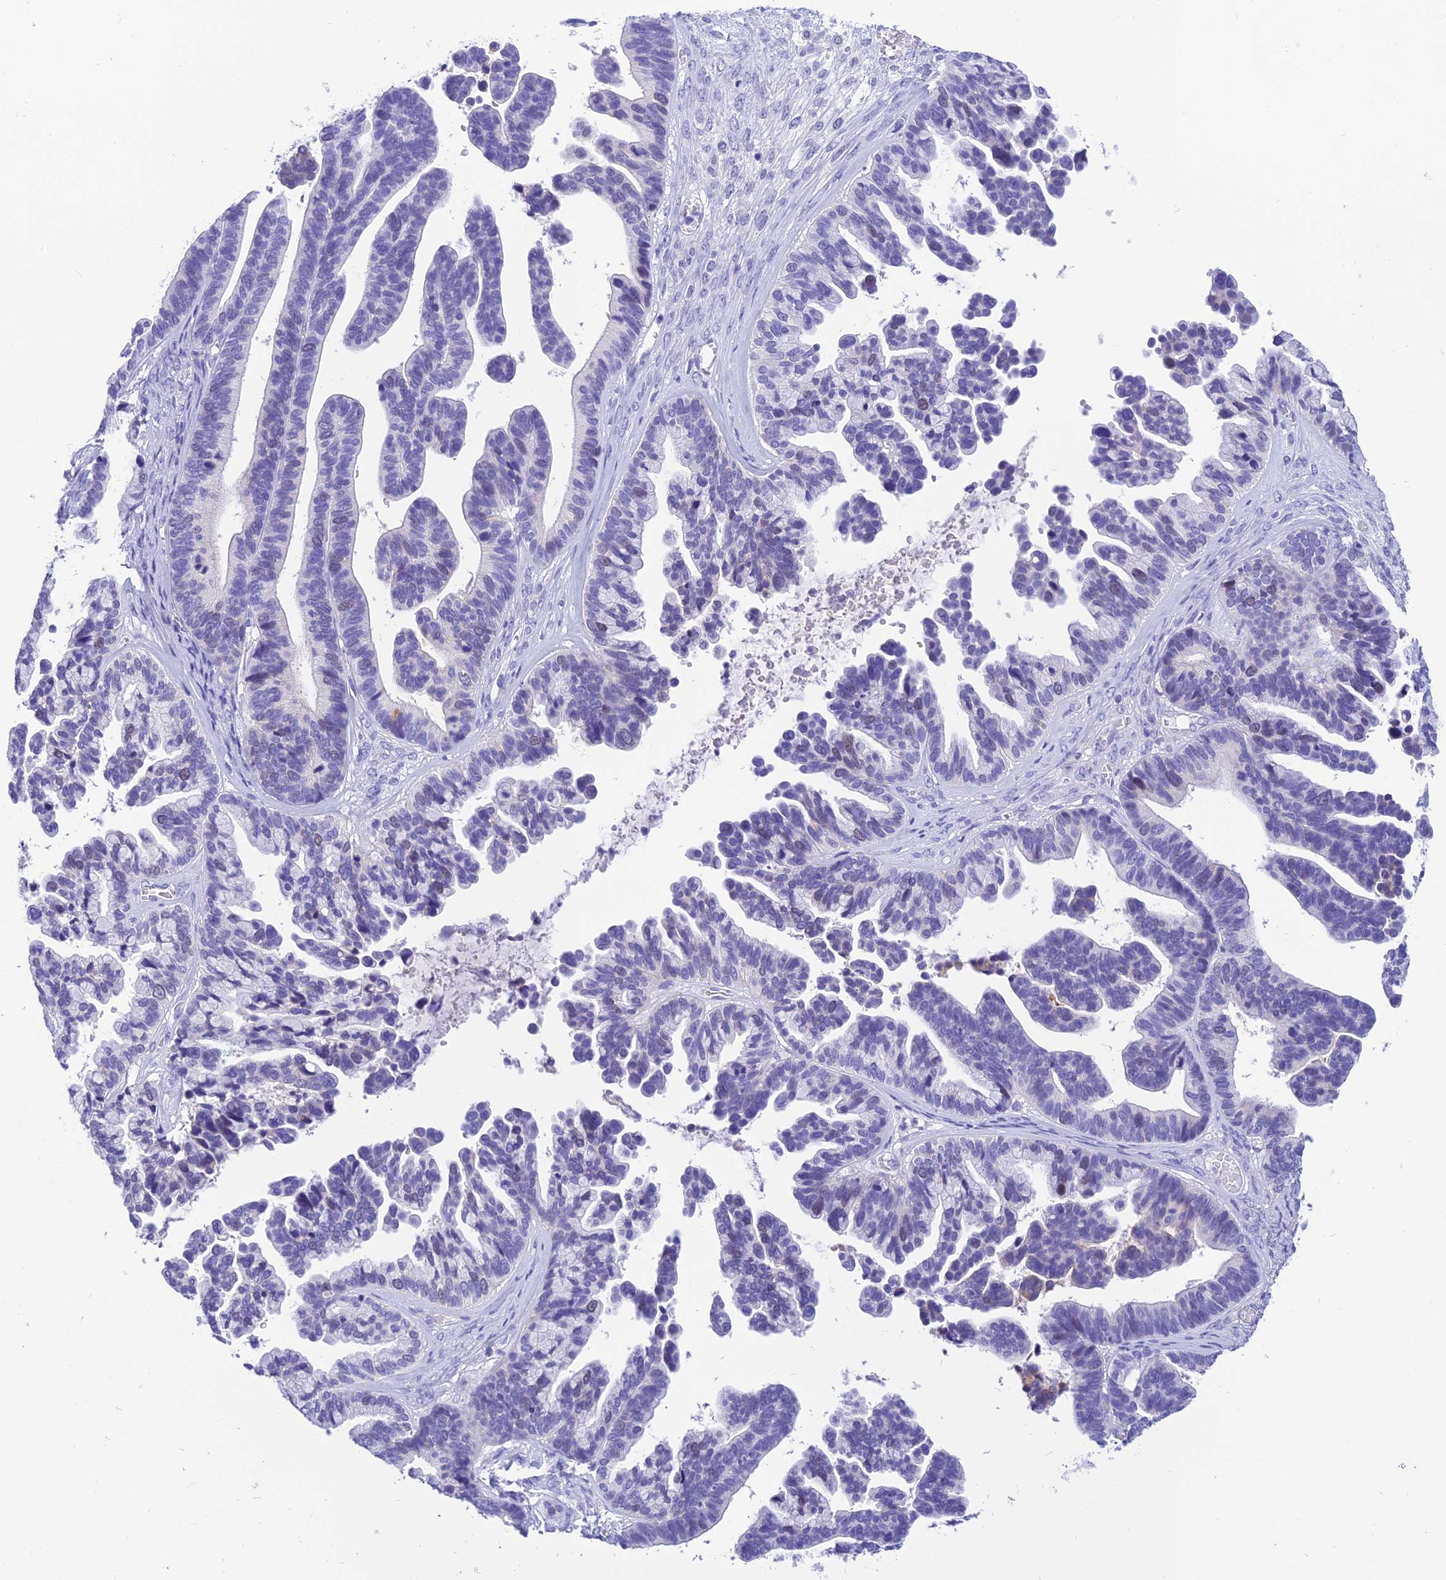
{"staining": {"intensity": "negative", "quantity": "none", "location": "none"}, "tissue": "ovarian cancer", "cell_type": "Tumor cells", "image_type": "cancer", "snomed": [{"axis": "morphology", "description": "Cystadenocarcinoma, serous, NOS"}, {"axis": "topography", "description": "Ovary"}], "caption": "Tumor cells are negative for protein expression in human ovarian serous cystadenocarcinoma.", "gene": "KDELR3", "patient": {"sex": "female", "age": 56}}